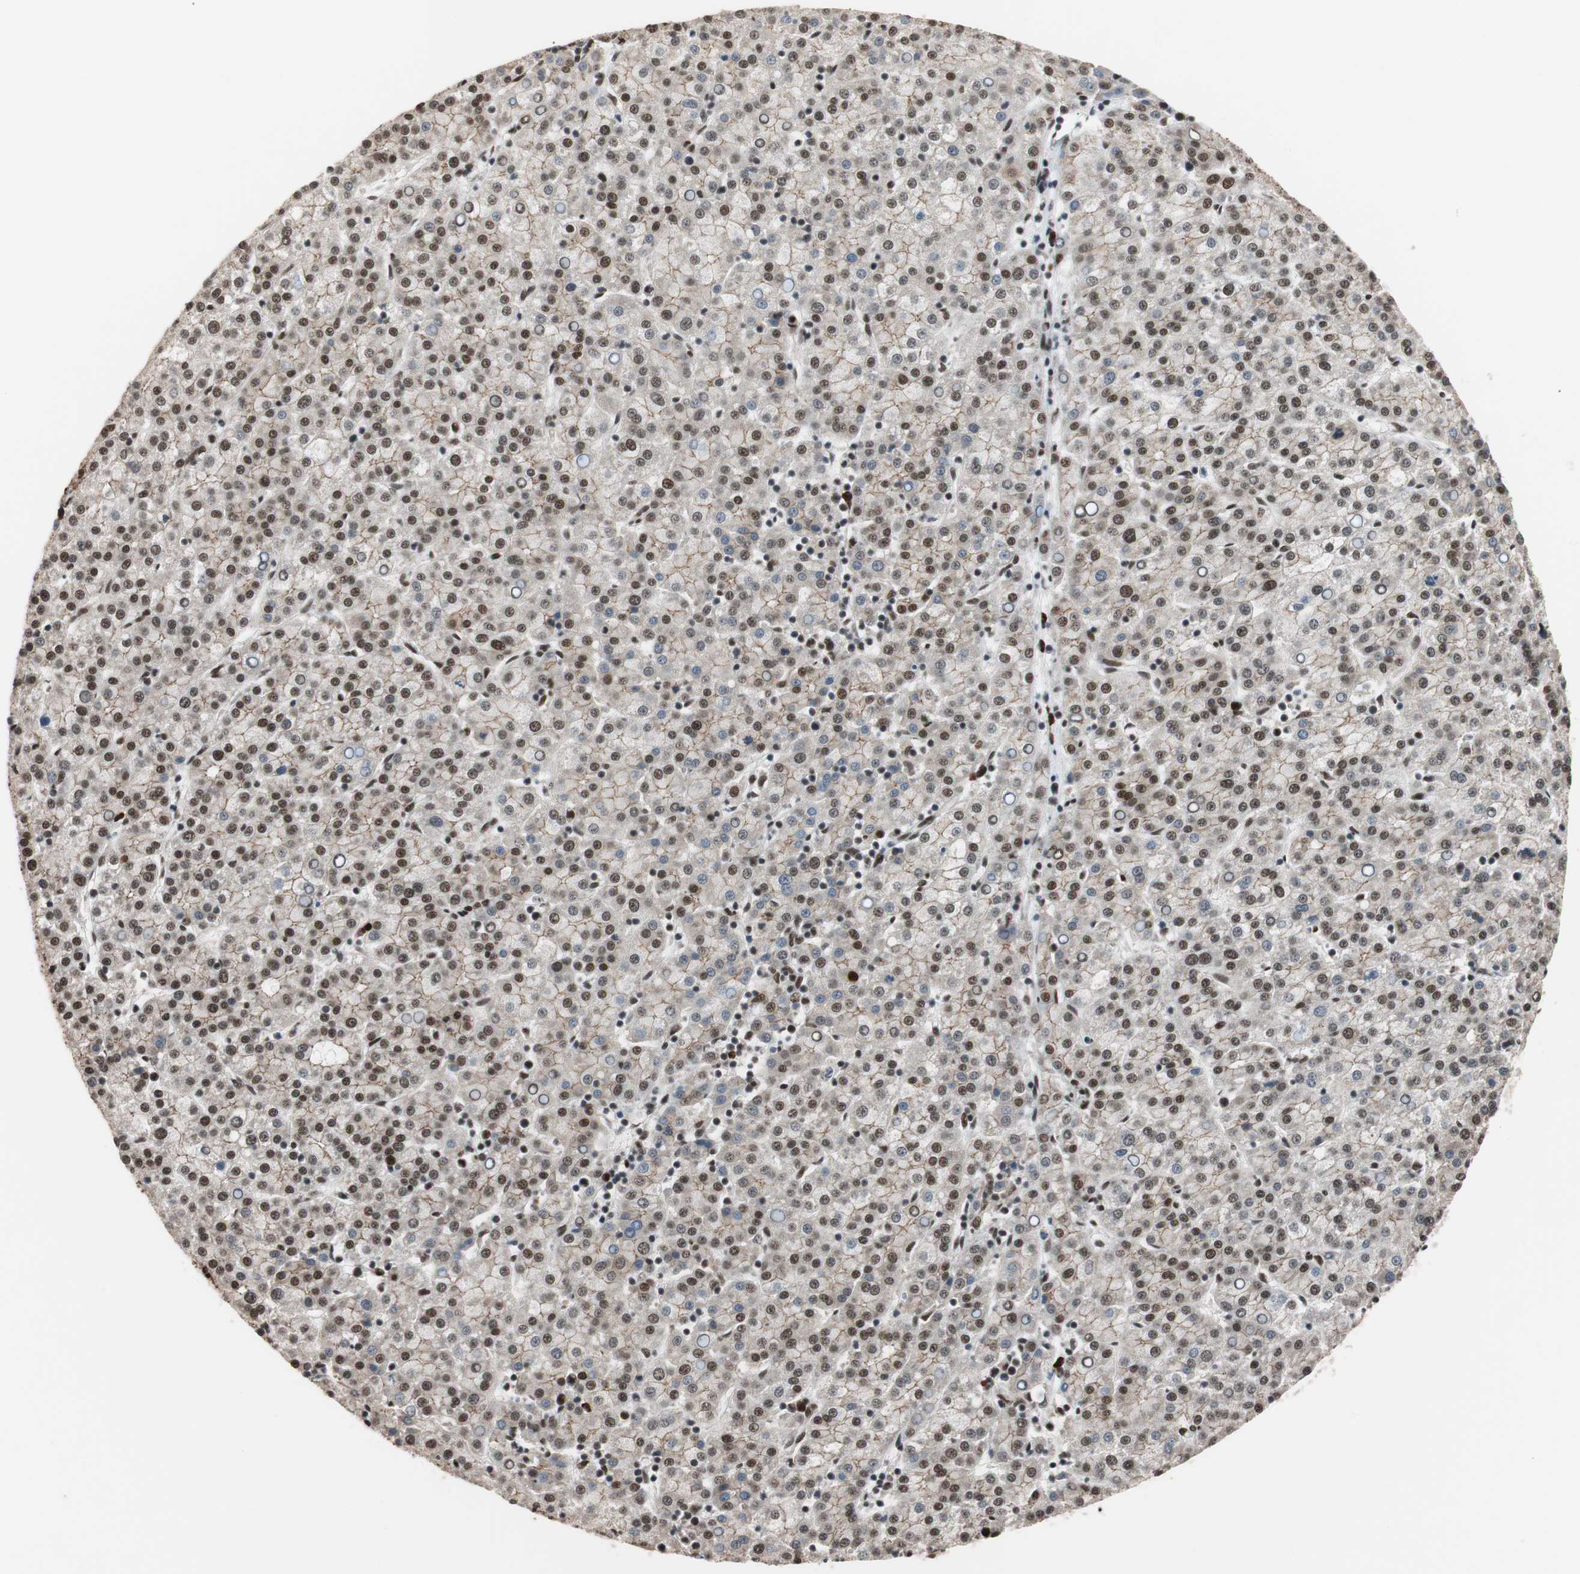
{"staining": {"intensity": "moderate", "quantity": "25%-75%", "location": "nuclear"}, "tissue": "liver cancer", "cell_type": "Tumor cells", "image_type": "cancer", "snomed": [{"axis": "morphology", "description": "Carcinoma, Hepatocellular, NOS"}, {"axis": "topography", "description": "Liver"}], "caption": "Protein expression analysis of liver hepatocellular carcinoma exhibits moderate nuclear staining in about 25%-75% of tumor cells.", "gene": "CHAMP1", "patient": {"sex": "female", "age": 58}}